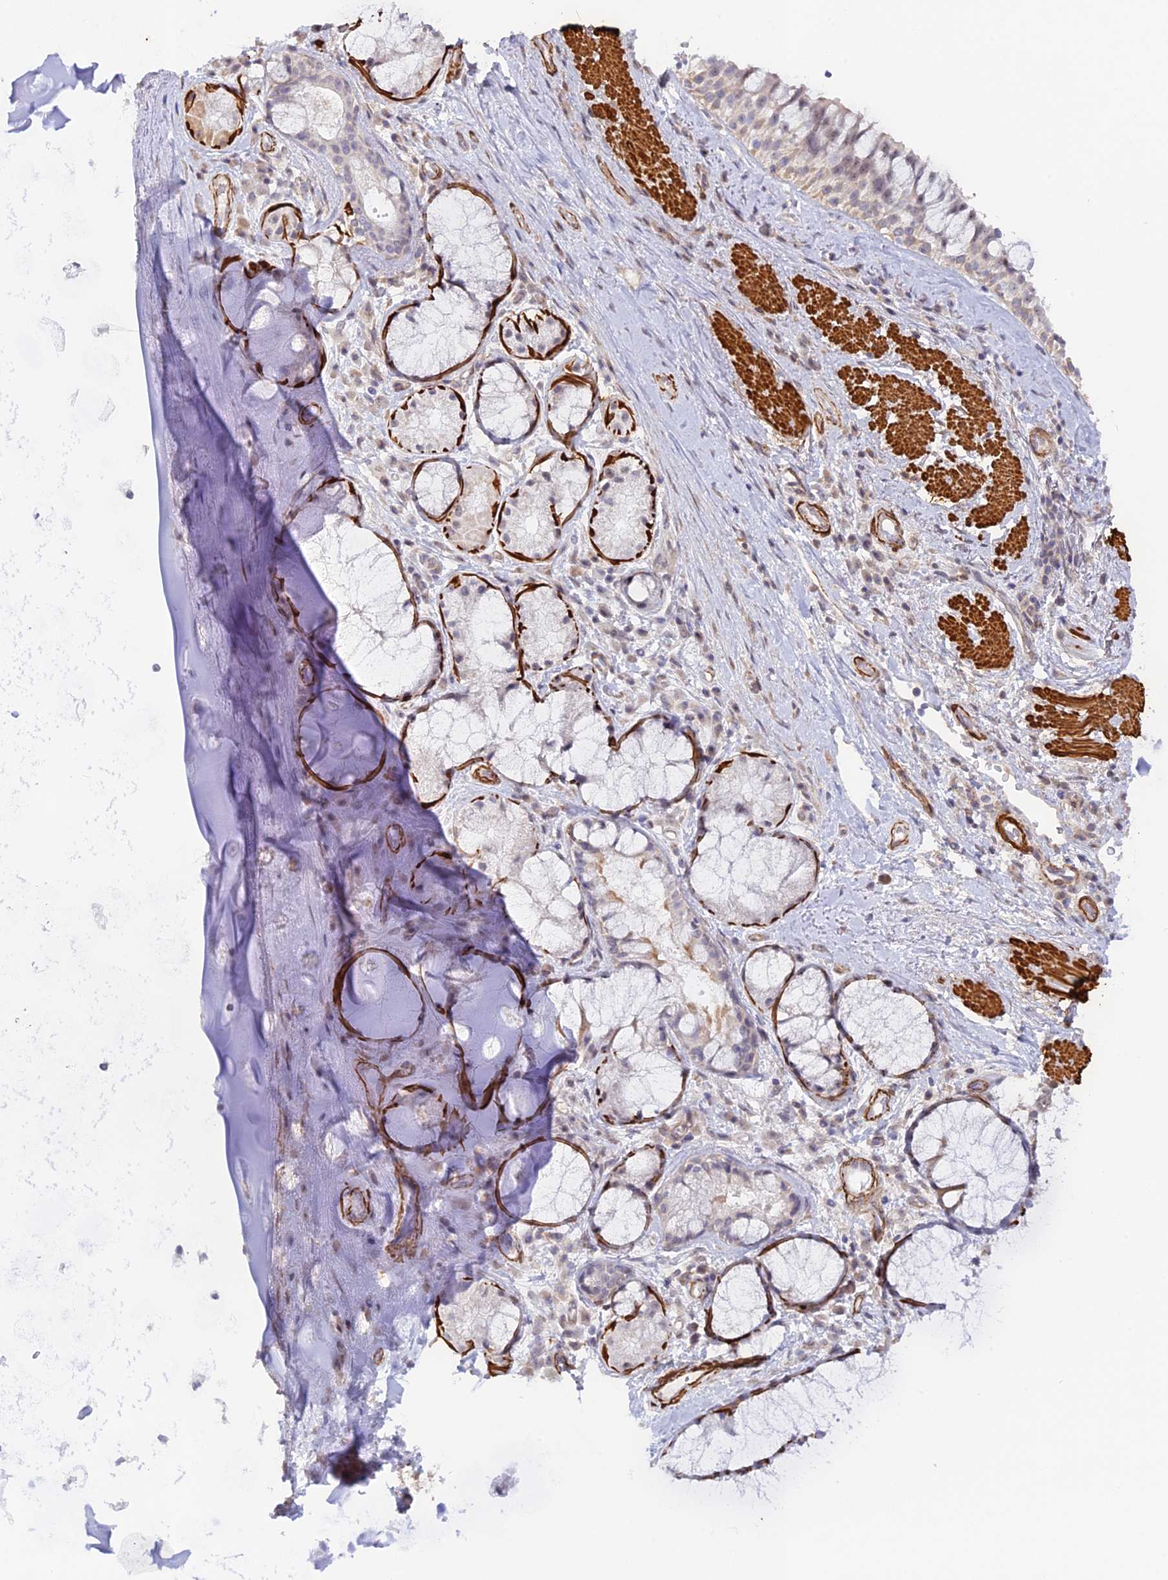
{"staining": {"intensity": "negative", "quantity": "none", "location": "none"}, "tissue": "adipose tissue", "cell_type": "Adipocytes", "image_type": "normal", "snomed": [{"axis": "morphology", "description": "Normal tissue, NOS"}, {"axis": "morphology", "description": "Squamous cell carcinoma, NOS"}, {"axis": "topography", "description": "Bronchus"}, {"axis": "topography", "description": "Lung"}], "caption": "High power microscopy photomicrograph of an immunohistochemistry image of benign adipose tissue, revealing no significant expression in adipocytes. (Brightfield microscopy of DAB (3,3'-diaminobenzidine) immunohistochemistry (IHC) at high magnification).", "gene": "CCDC154", "patient": {"sex": "male", "age": 64}}